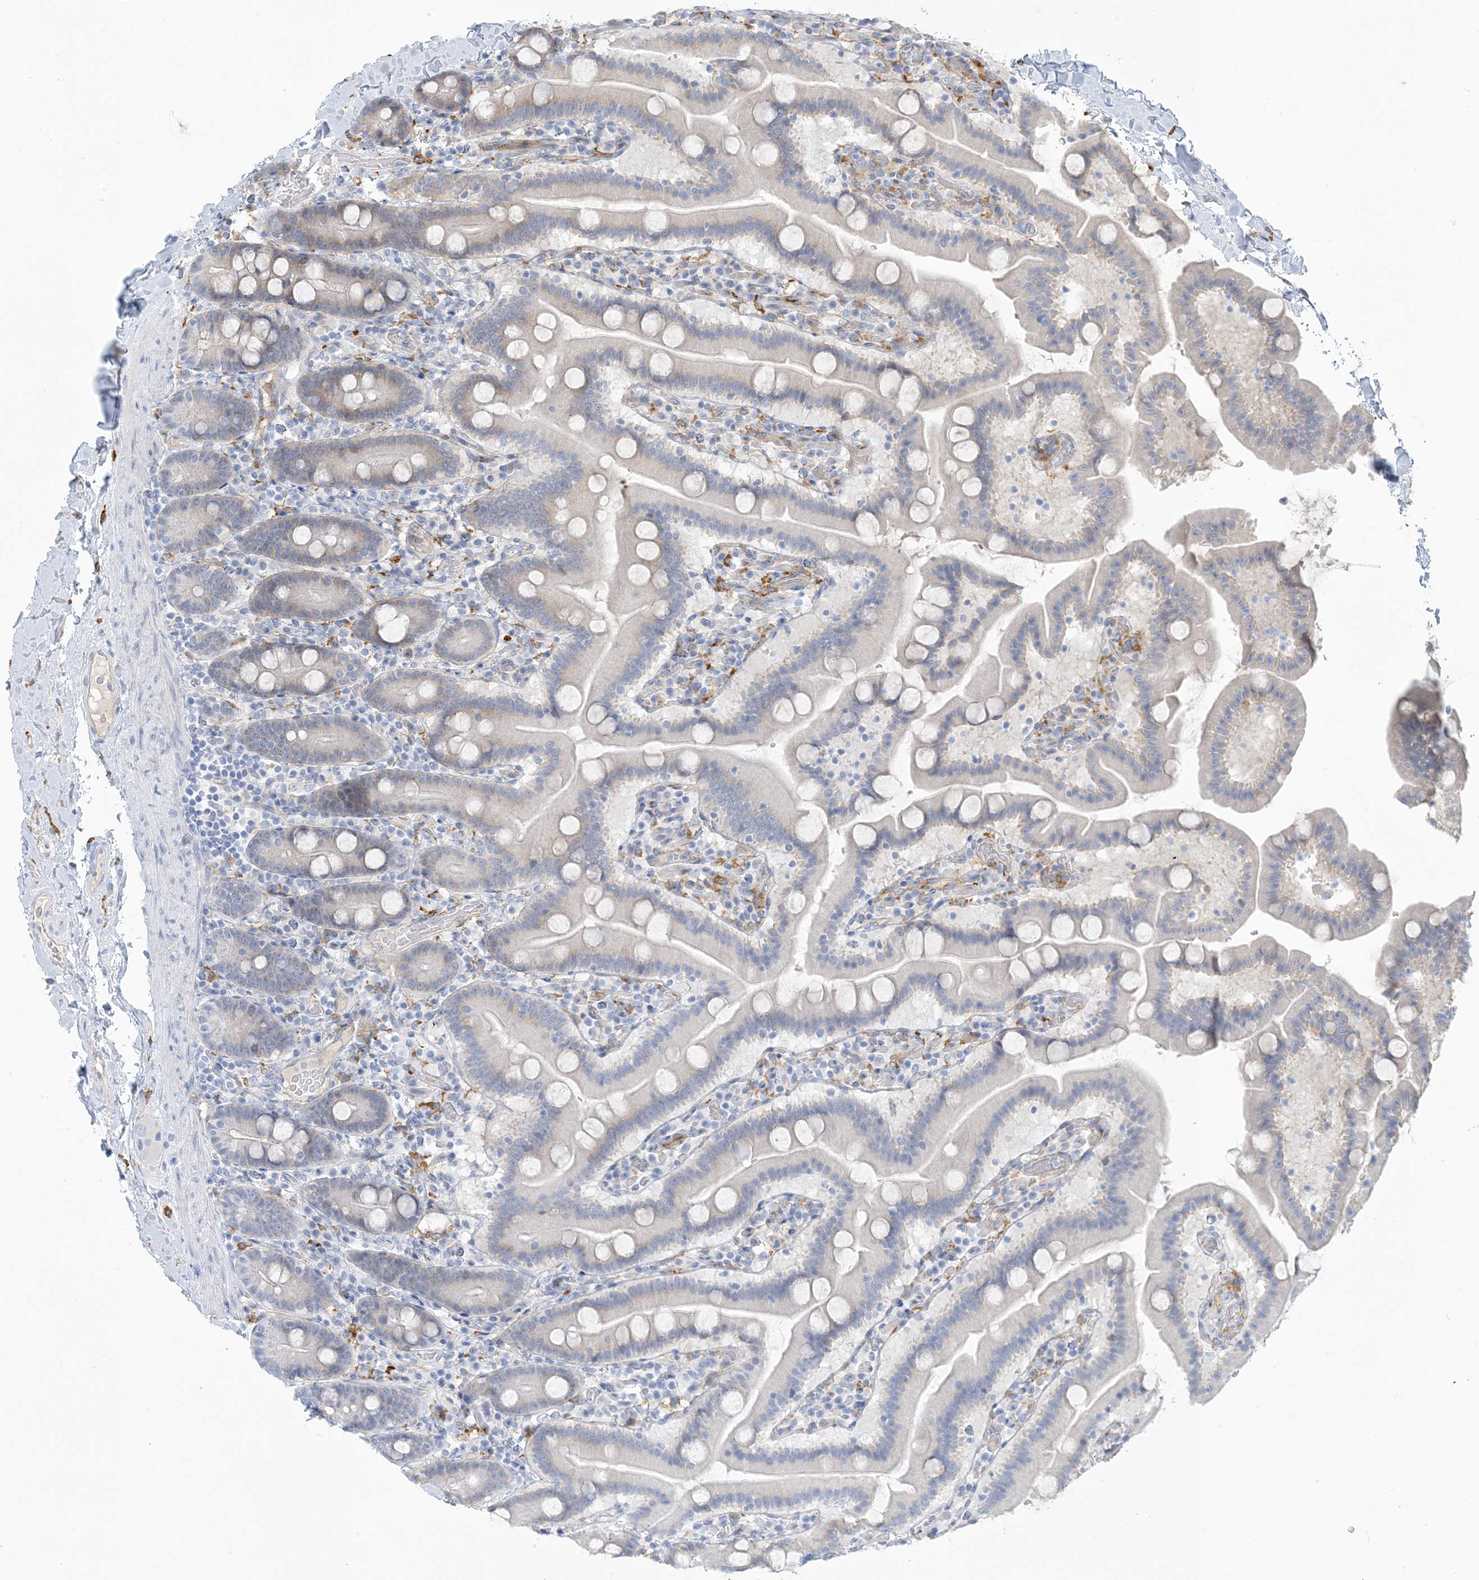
{"staining": {"intensity": "moderate", "quantity": "<25%", "location": "cytoplasmic/membranous"}, "tissue": "duodenum", "cell_type": "Glandular cells", "image_type": "normal", "snomed": [{"axis": "morphology", "description": "Normal tissue, NOS"}, {"axis": "topography", "description": "Duodenum"}], "caption": "The micrograph reveals a brown stain indicating the presence of a protein in the cytoplasmic/membranous of glandular cells in duodenum. (DAB IHC, brown staining for protein, blue staining for nuclei).", "gene": "PEAR1", "patient": {"sex": "male", "age": 55}}